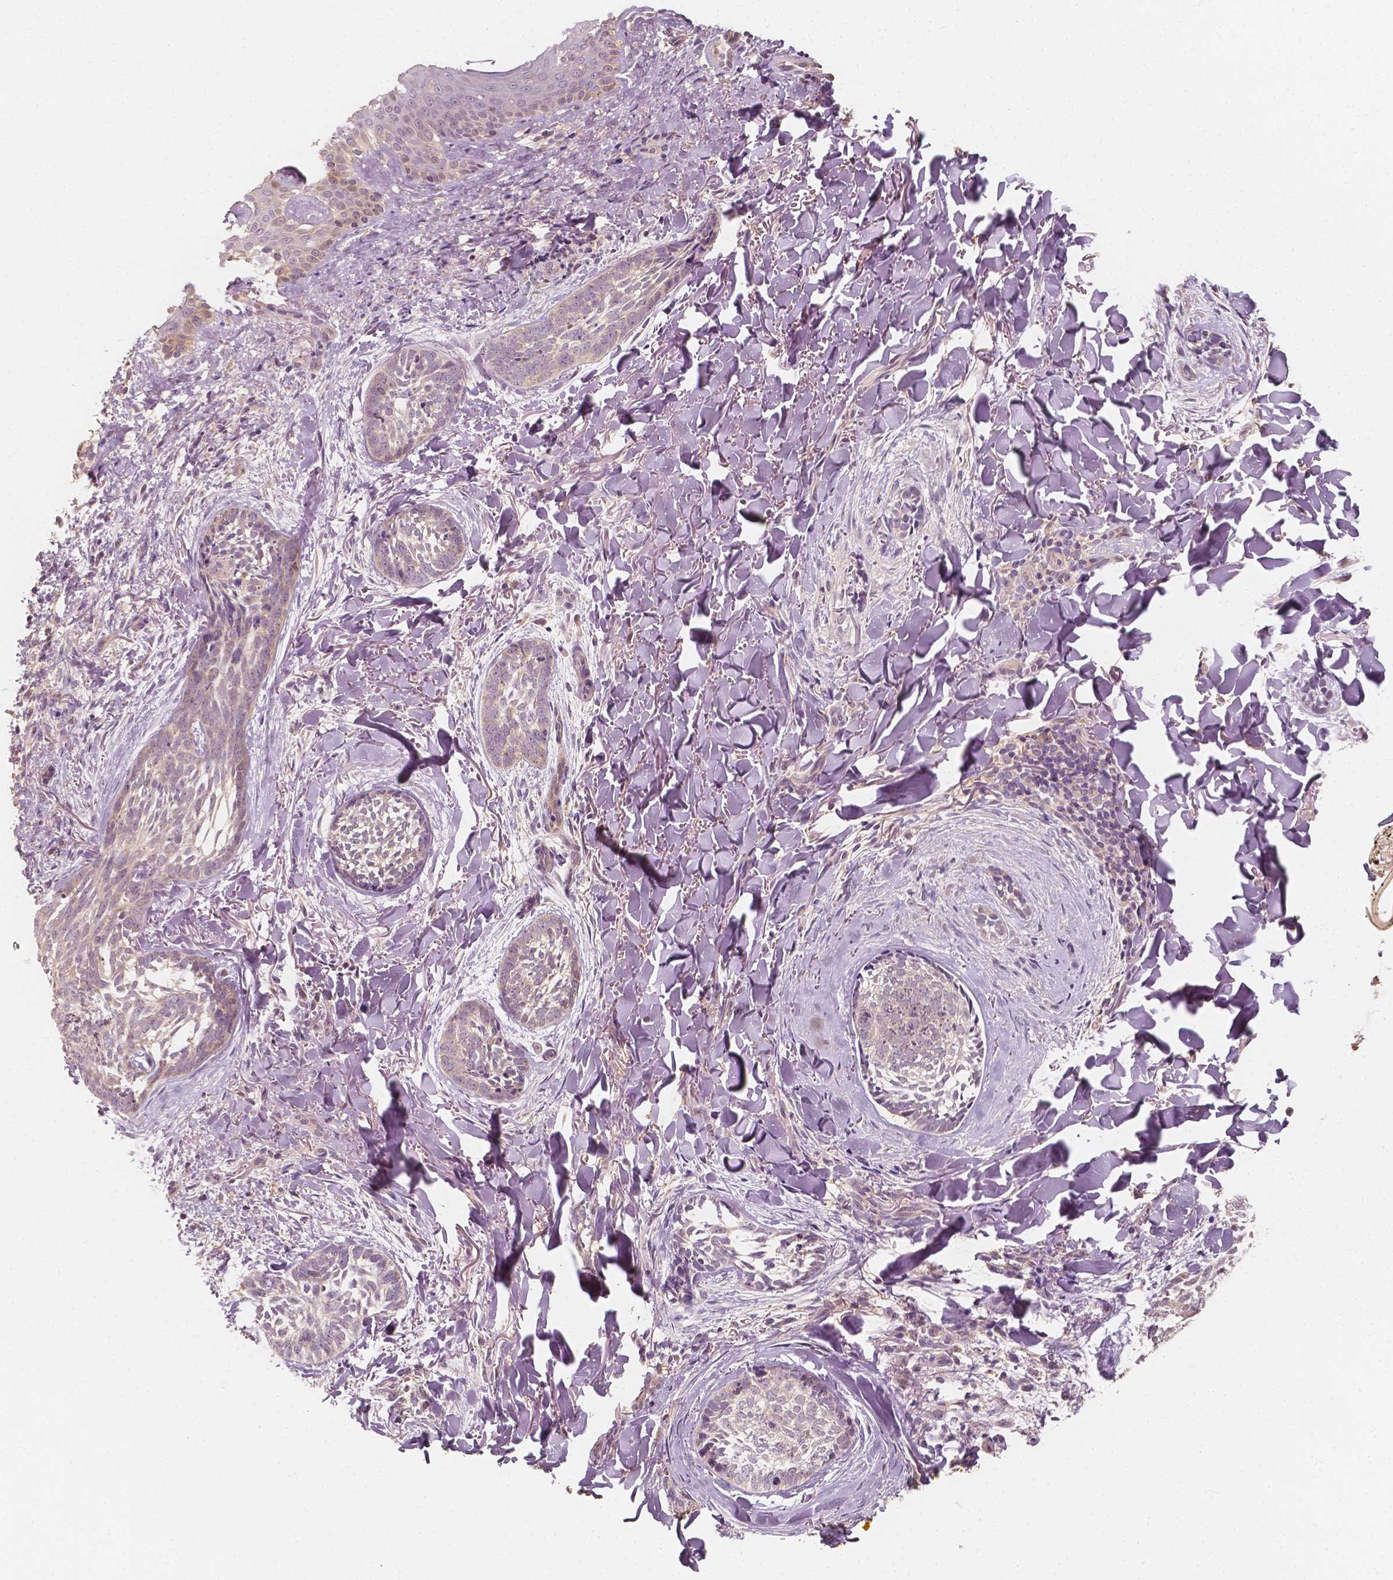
{"staining": {"intensity": "negative", "quantity": "none", "location": "none"}, "tissue": "skin cancer", "cell_type": "Tumor cells", "image_type": "cancer", "snomed": [{"axis": "morphology", "description": "Basal cell carcinoma"}, {"axis": "topography", "description": "Skin"}], "caption": "DAB (3,3'-diaminobenzidine) immunohistochemical staining of skin cancer (basal cell carcinoma) shows no significant expression in tumor cells.", "gene": "SHPK", "patient": {"sex": "female", "age": 68}}